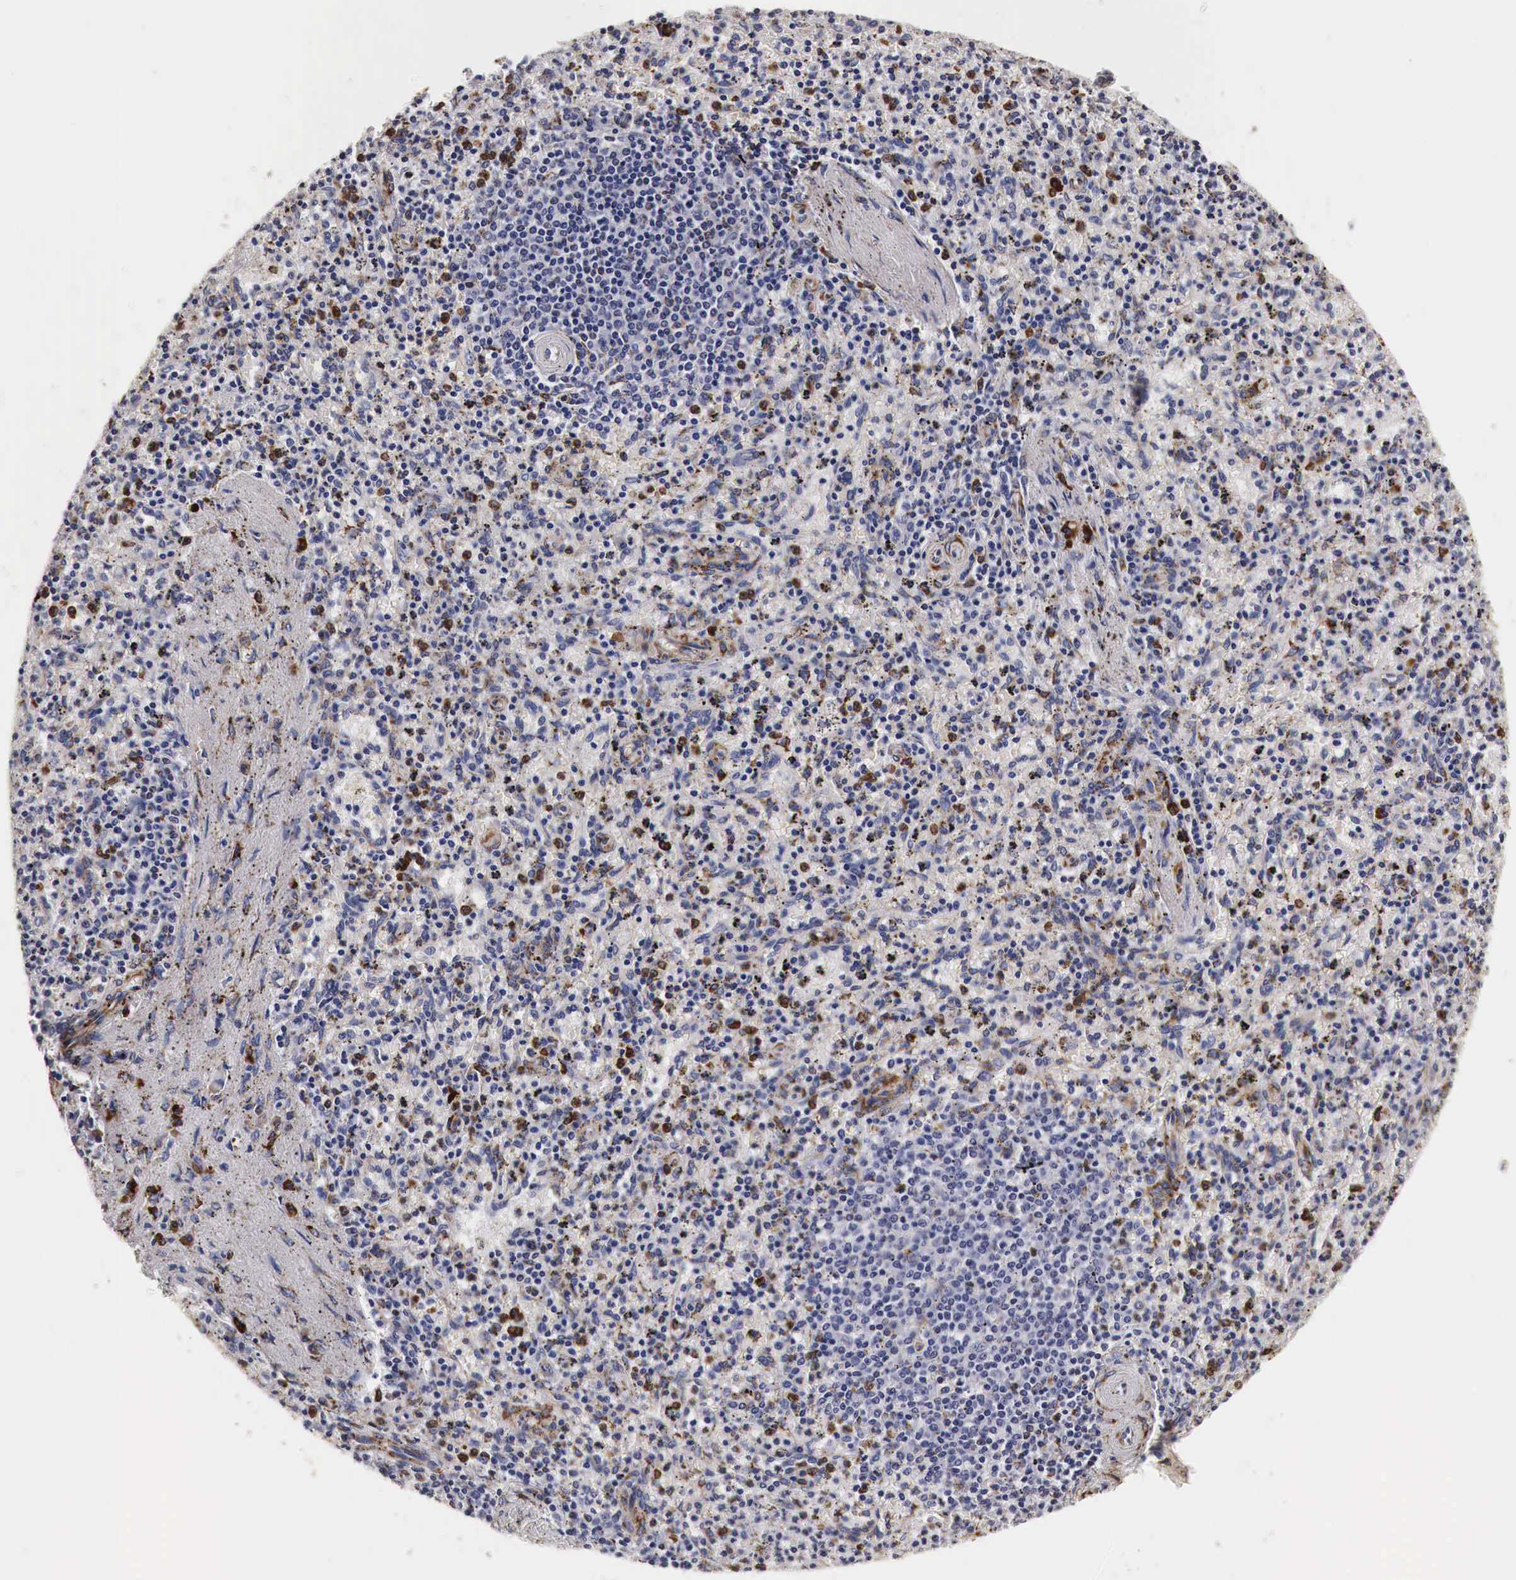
{"staining": {"intensity": "moderate", "quantity": "25%-75%", "location": "cytoplasmic/membranous"}, "tissue": "spleen", "cell_type": "Cells in red pulp", "image_type": "normal", "snomed": [{"axis": "morphology", "description": "Normal tissue, NOS"}, {"axis": "topography", "description": "Spleen"}], "caption": "The histopathology image reveals immunohistochemical staining of normal spleen. There is moderate cytoplasmic/membranous expression is identified in approximately 25%-75% of cells in red pulp. (brown staining indicates protein expression, while blue staining denotes nuclei).", "gene": "CKAP4", "patient": {"sex": "male", "age": 72}}